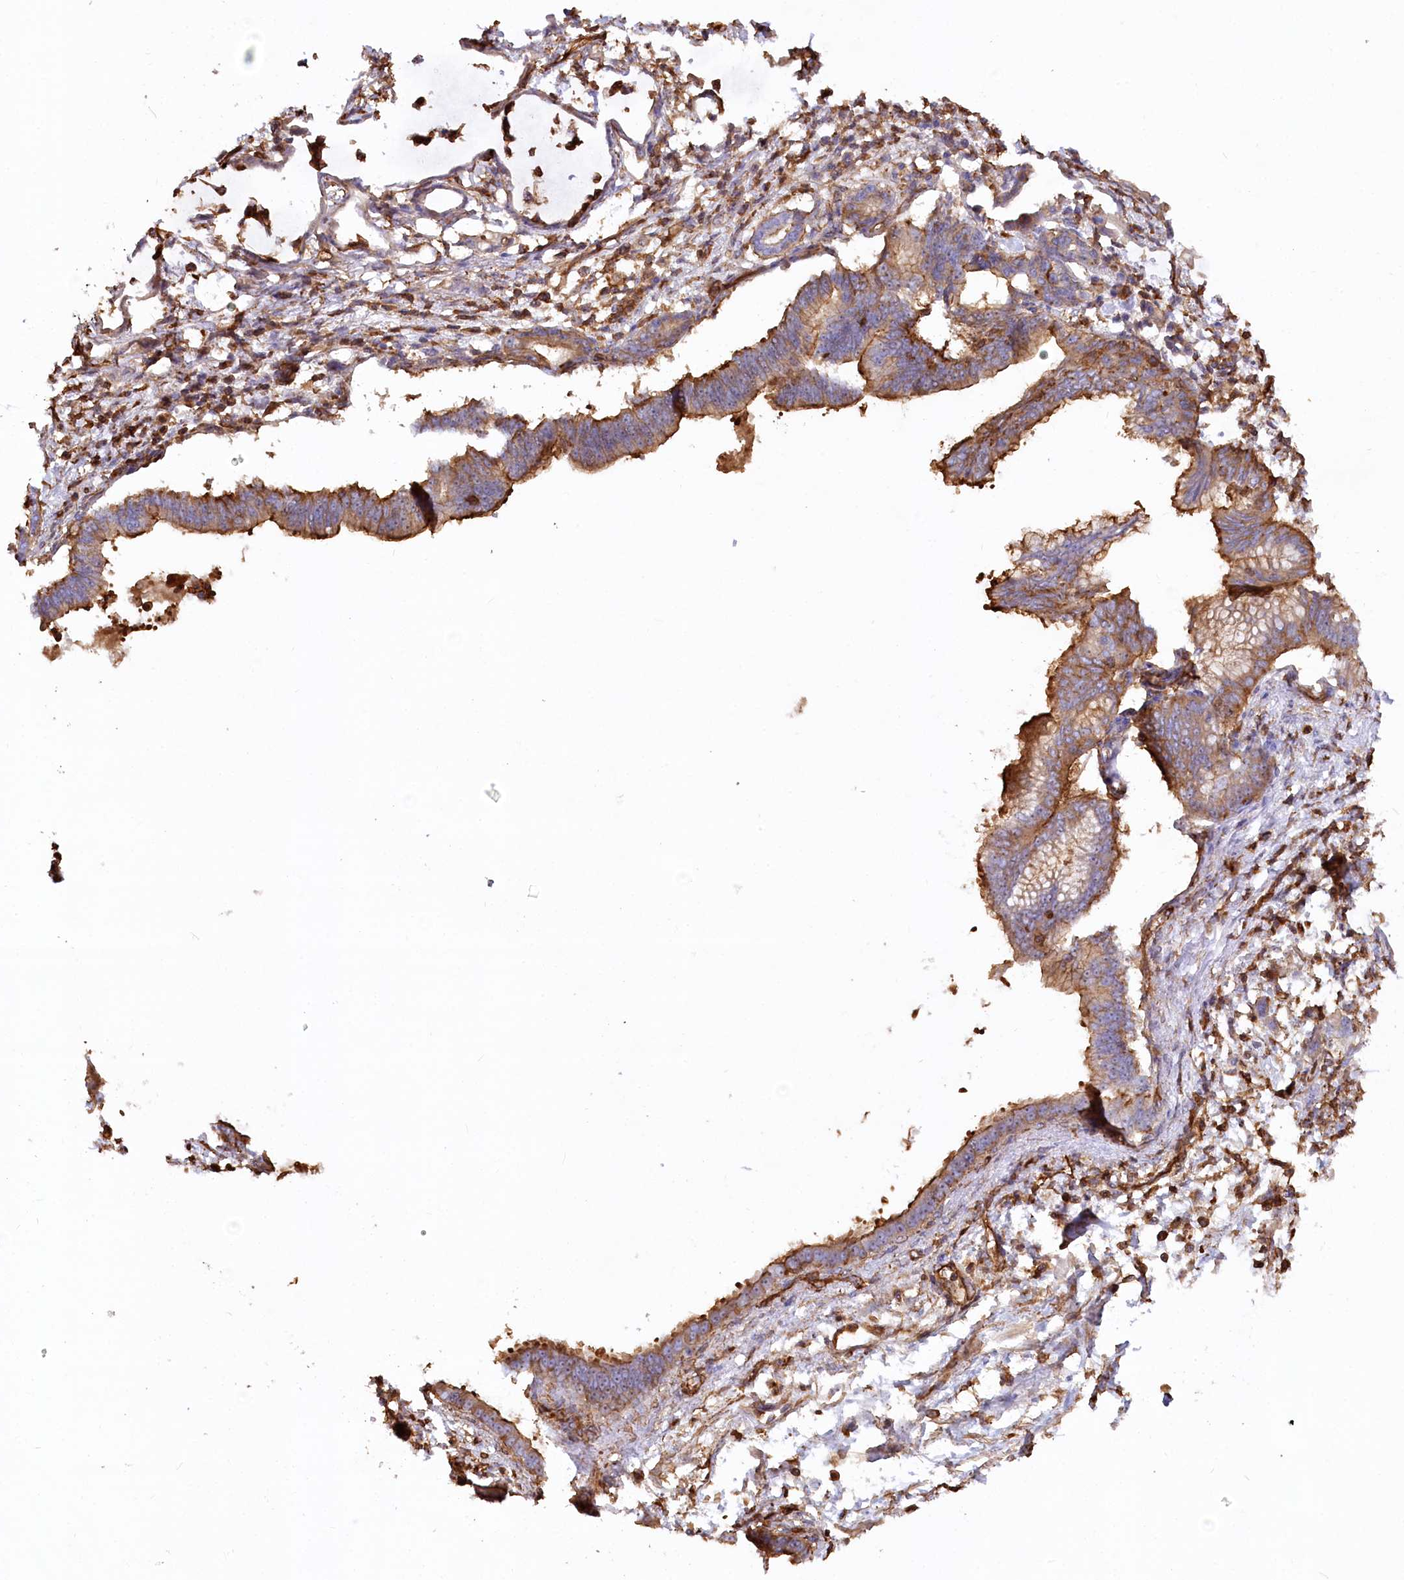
{"staining": {"intensity": "moderate", "quantity": "25%-75%", "location": "cytoplasmic/membranous"}, "tissue": "pancreatic cancer", "cell_type": "Tumor cells", "image_type": "cancer", "snomed": [{"axis": "morphology", "description": "Adenocarcinoma, NOS"}, {"axis": "topography", "description": "Pancreas"}], "caption": "Moderate cytoplasmic/membranous expression is appreciated in about 25%-75% of tumor cells in pancreatic adenocarcinoma.", "gene": "WDR36", "patient": {"sex": "female", "age": 55}}